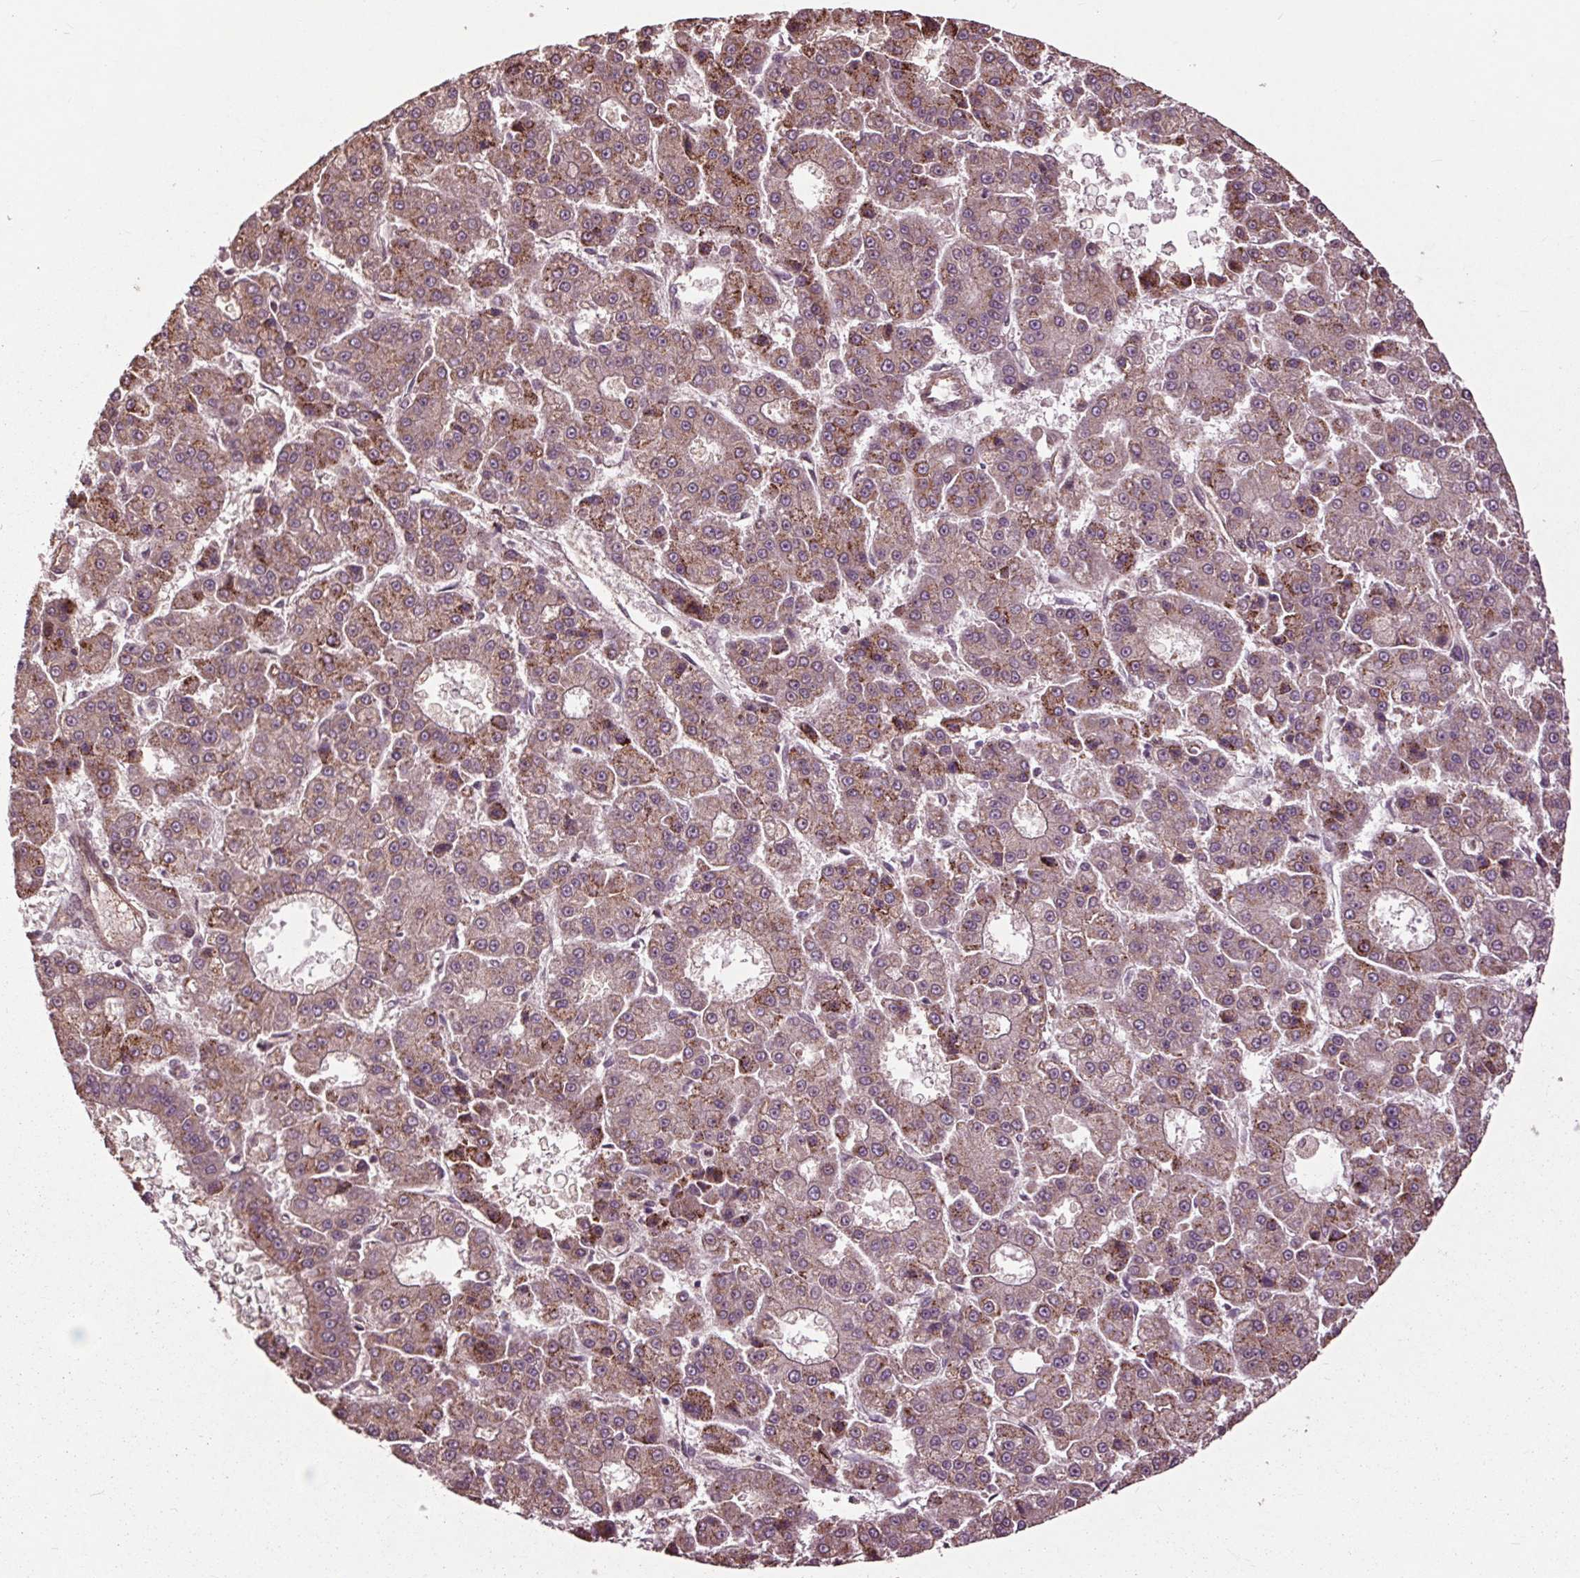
{"staining": {"intensity": "moderate", "quantity": "25%-75%", "location": "cytoplasmic/membranous"}, "tissue": "liver cancer", "cell_type": "Tumor cells", "image_type": "cancer", "snomed": [{"axis": "morphology", "description": "Carcinoma, Hepatocellular, NOS"}, {"axis": "topography", "description": "Liver"}], "caption": "Liver cancer (hepatocellular carcinoma) tissue exhibits moderate cytoplasmic/membranous positivity in approximately 25%-75% of tumor cells, visualized by immunohistochemistry. Using DAB (brown) and hematoxylin (blue) stains, captured at high magnification using brightfield microscopy.", "gene": "CEP95", "patient": {"sex": "male", "age": 70}}